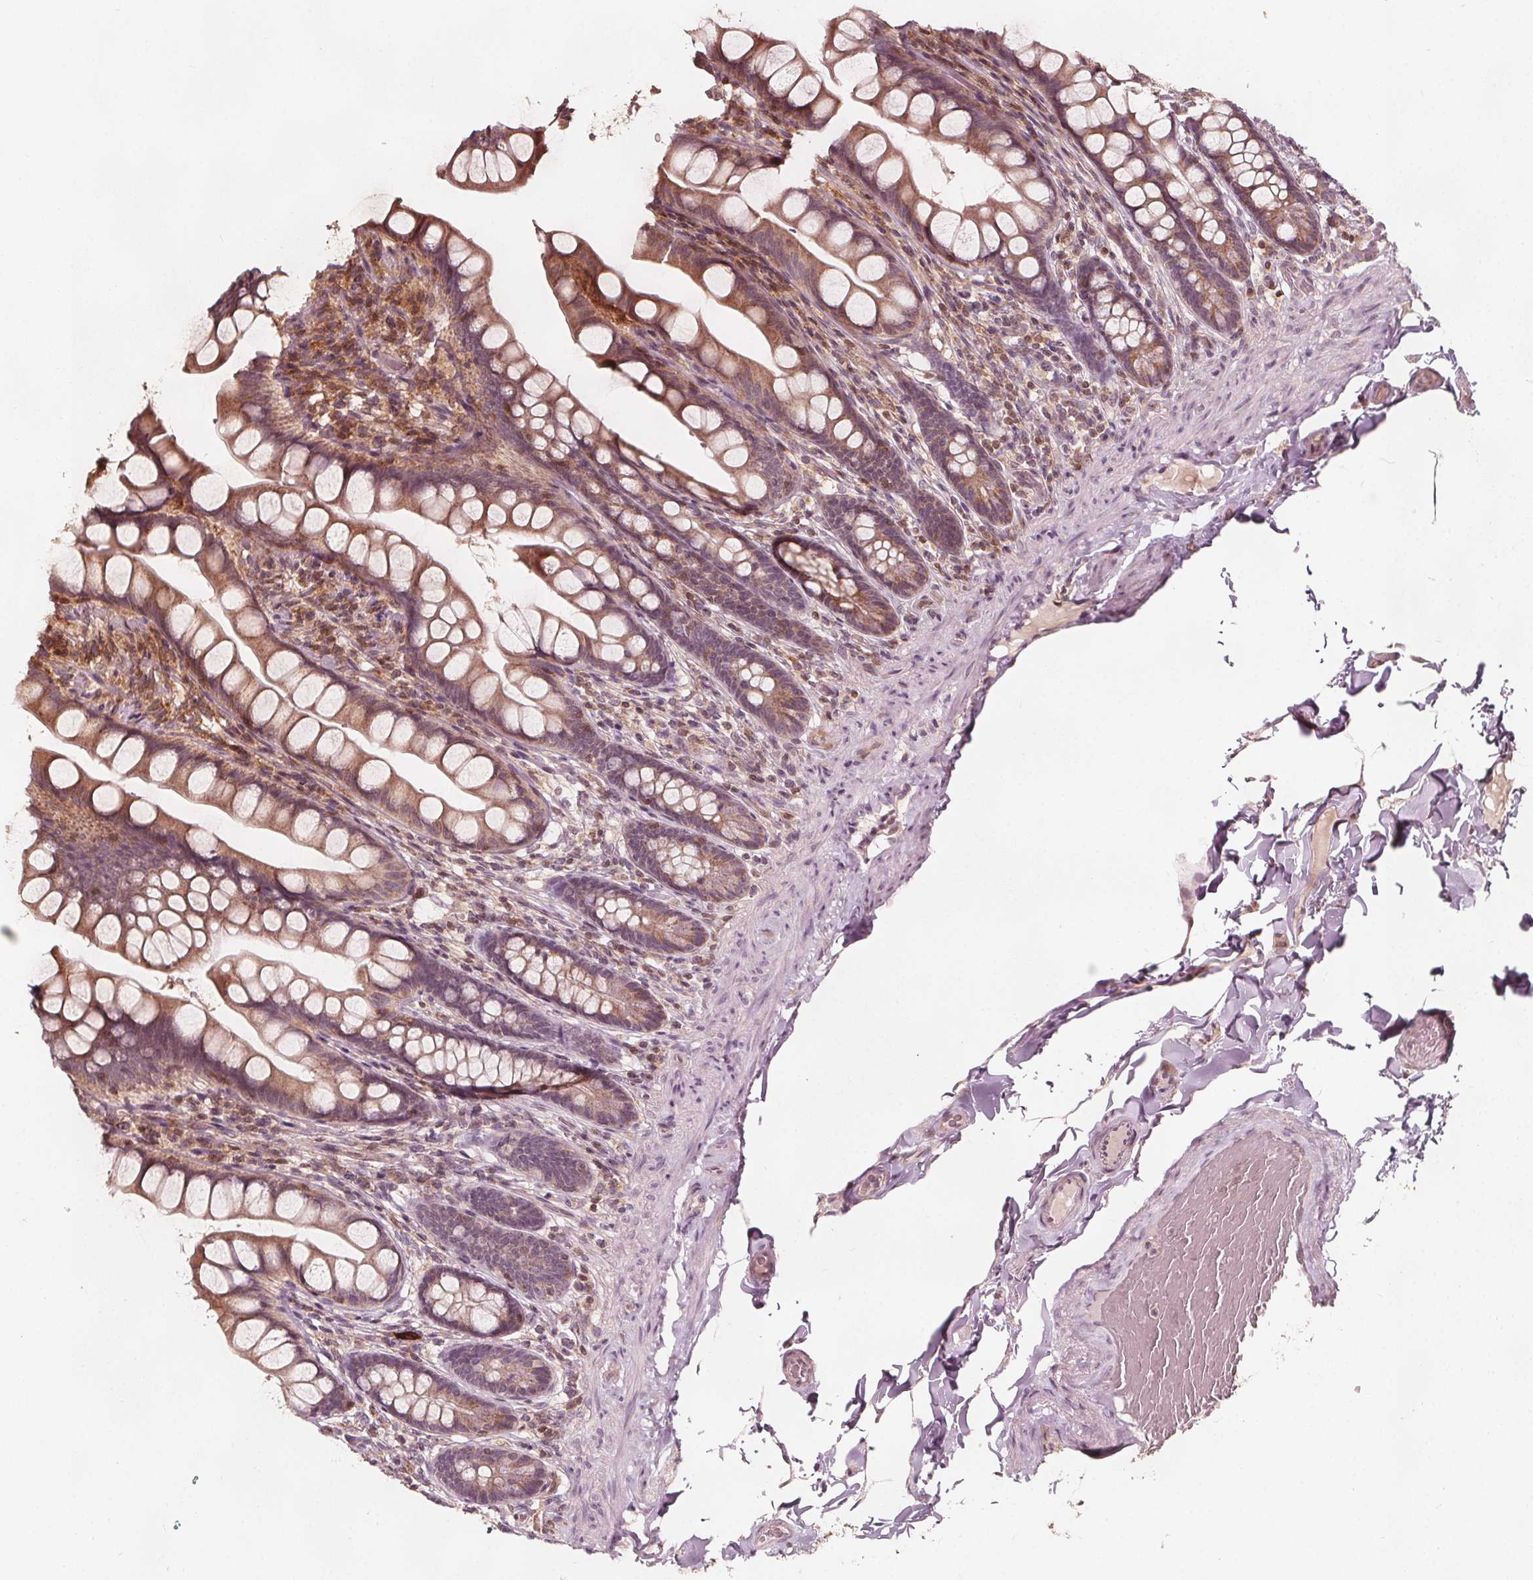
{"staining": {"intensity": "moderate", "quantity": "25%-75%", "location": "cytoplasmic/membranous"}, "tissue": "small intestine", "cell_type": "Glandular cells", "image_type": "normal", "snomed": [{"axis": "morphology", "description": "Normal tissue, NOS"}, {"axis": "topography", "description": "Small intestine"}], "caption": "A histopathology image of human small intestine stained for a protein exhibits moderate cytoplasmic/membranous brown staining in glandular cells. (brown staining indicates protein expression, while blue staining denotes nuclei).", "gene": "AIP", "patient": {"sex": "male", "age": 70}}